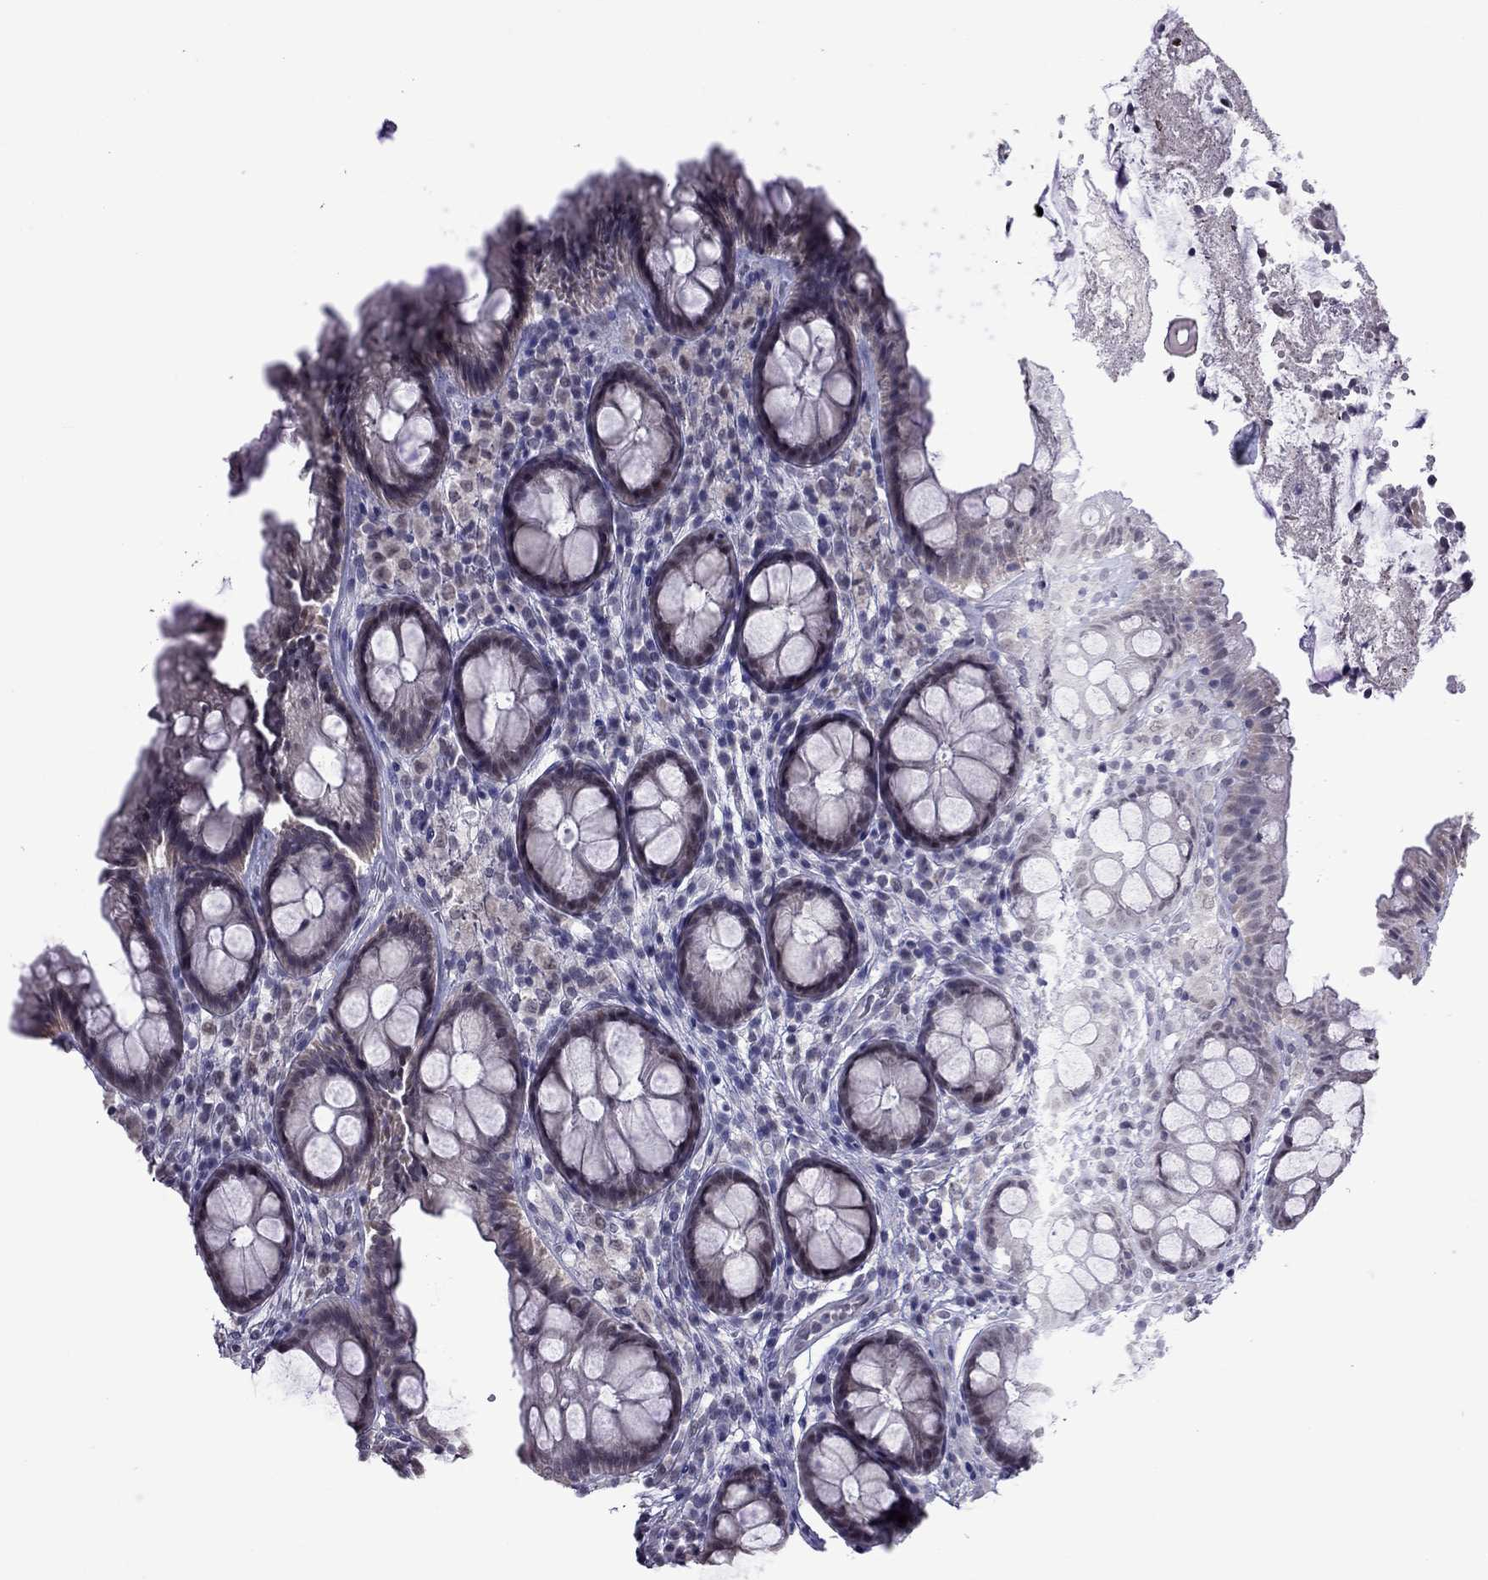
{"staining": {"intensity": "negative", "quantity": "none", "location": "none"}, "tissue": "colon", "cell_type": "Endothelial cells", "image_type": "normal", "snomed": [{"axis": "morphology", "description": "Normal tissue, NOS"}, {"axis": "topography", "description": "Colon"}], "caption": "The photomicrograph demonstrates no significant expression in endothelial cells of colon.", "gene": "PPP1R3A", "patient": {"sex": "female", "age": 86}}